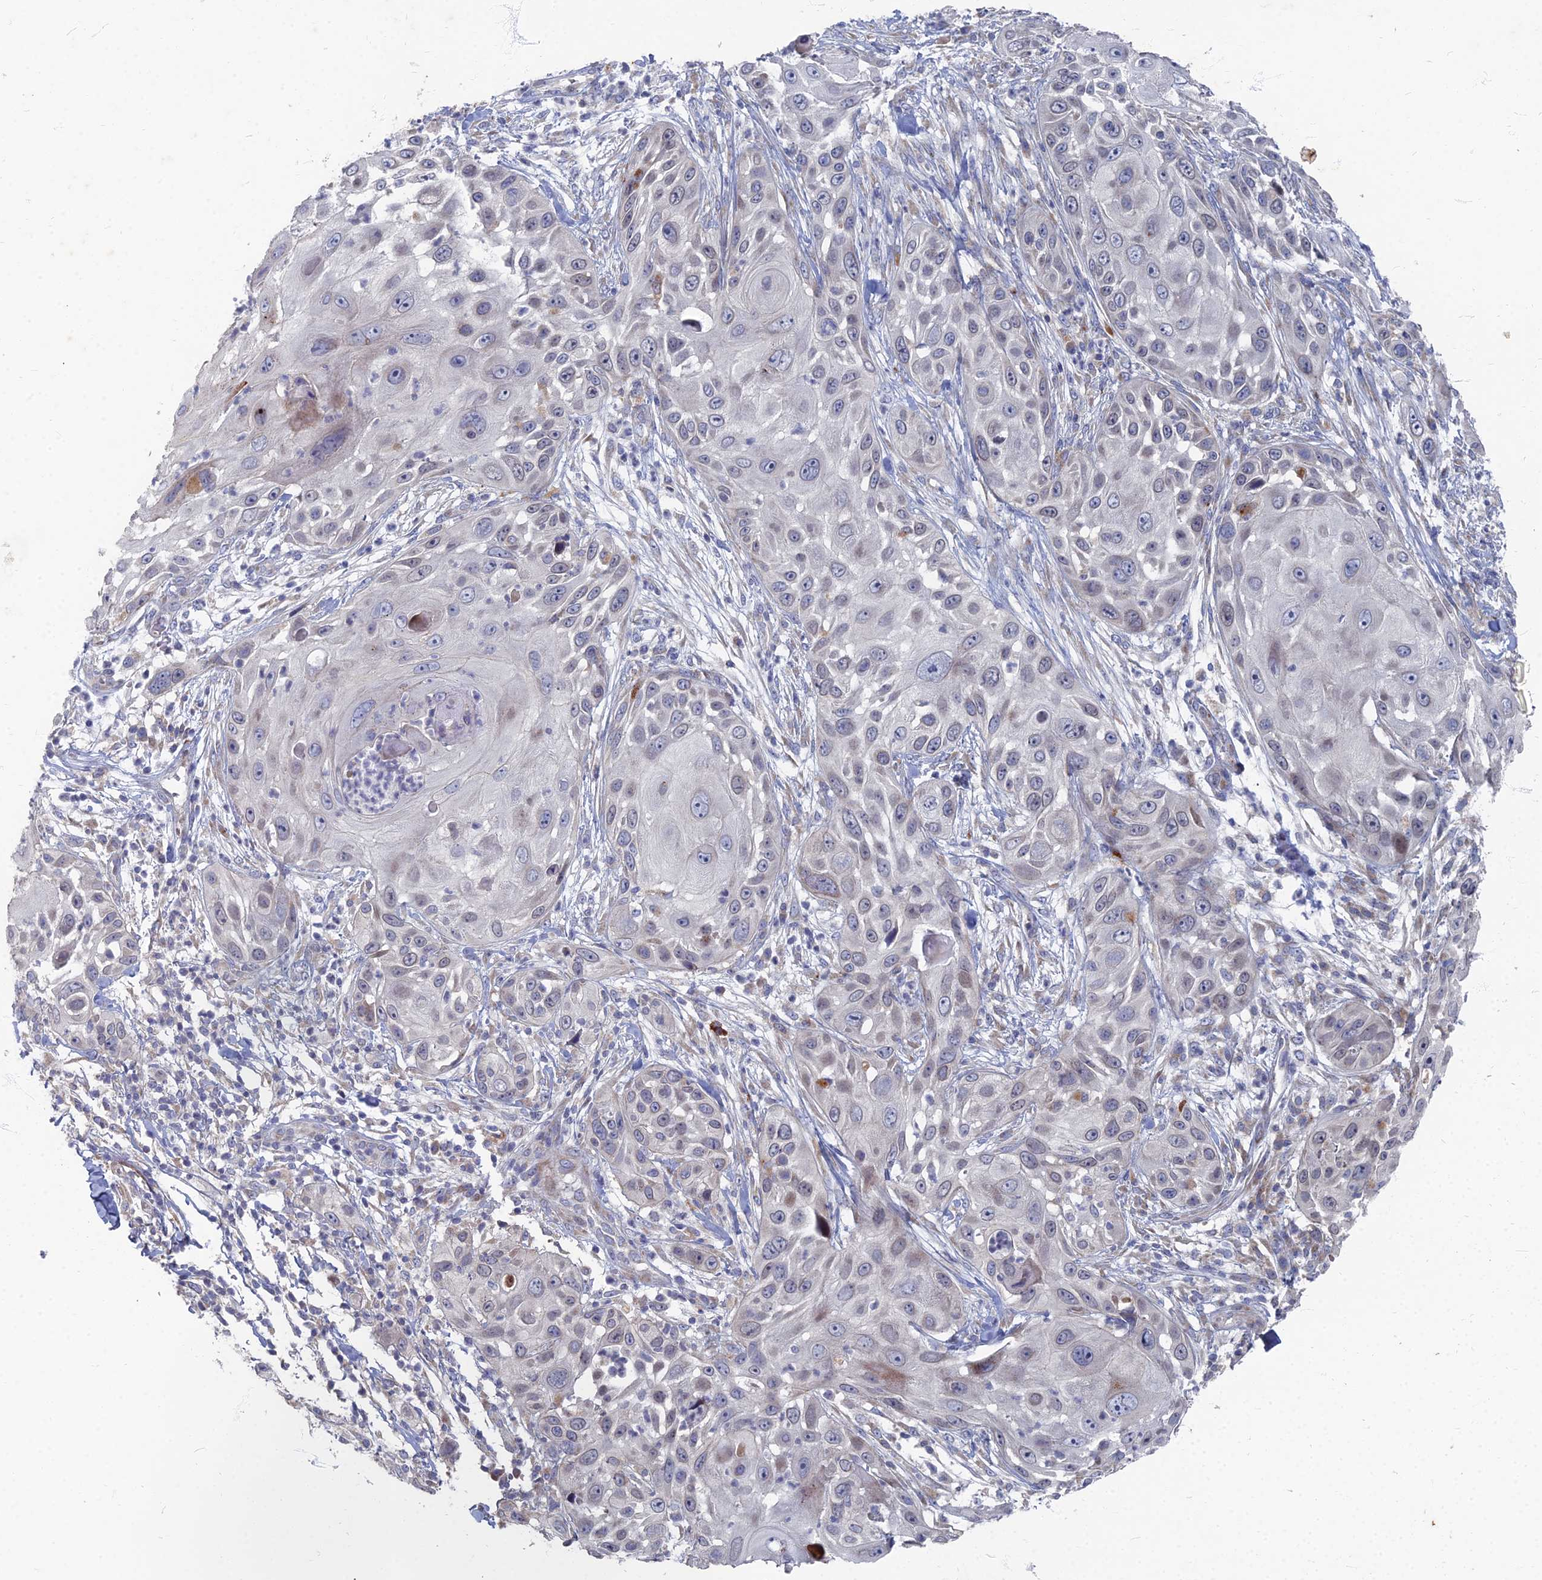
{"staining": {"intensity": "moderate", "quantity": "<25%", "location": "cytoplasmic/membranous"}, "tissue": "skin cancer", "cell_type": "Tumor cells", "image_type": "cancer", "snomed": [{"axis": "morphology", "description": "Squamous cell carcinoma, NOS"}, {"axis": "topography", "description": "Skin"}], "caption": "Moderate cytoplasmic/membranous staining is present in about <25% of tumor cells in squamous cell carcinoma (skin).", "gene": "TMEM128", "patient": {"sex": "female", "age": 44}}